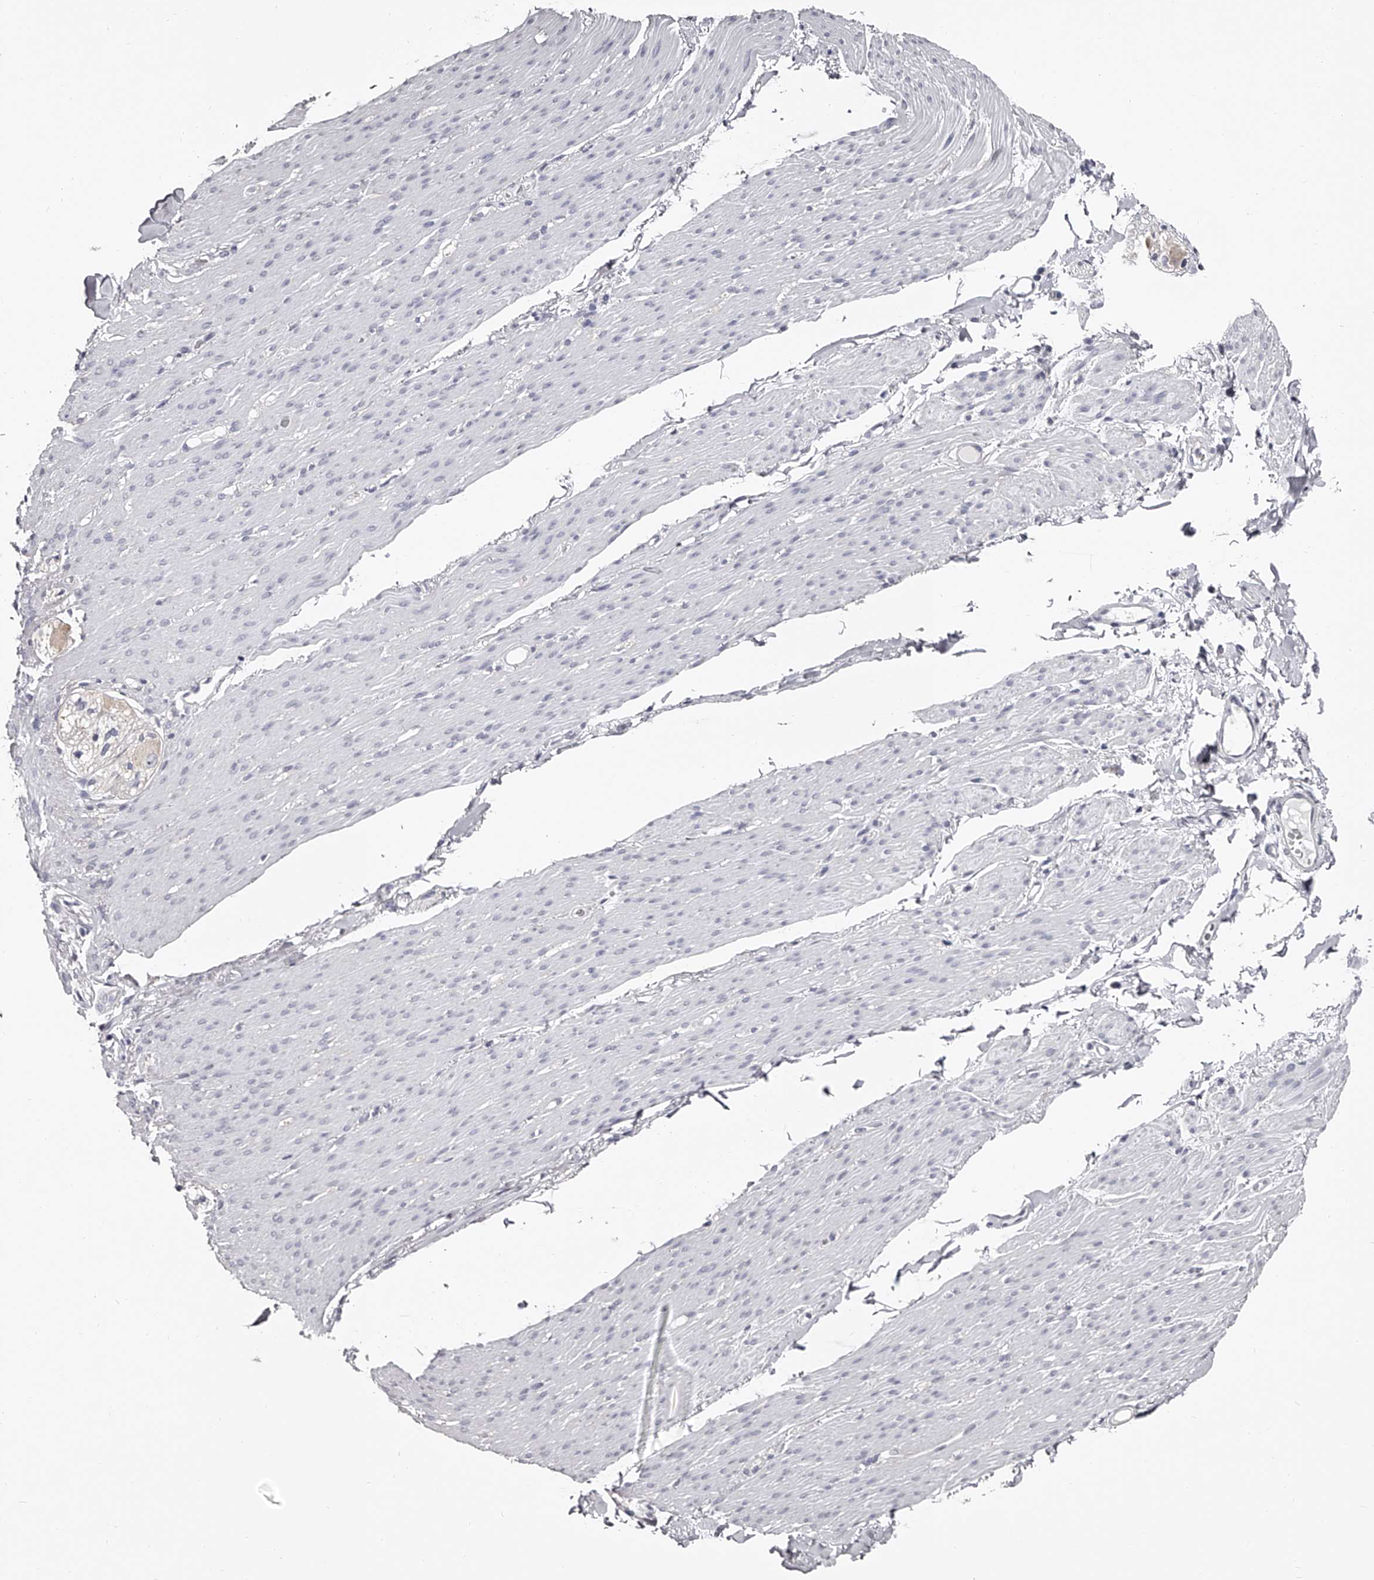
{"staining": {"intensity": "negative", "quantity": "none", "location": "none"}, "tissue": "smooth muscle", "cell_type": "Smooth muscle cells", "image_type": "normal", "snomed": [{"axis": "morphology", "description": "Normal tissue, NOS"}, {"axis": "topography", "description": "Colon"}, {"axis": "topography", "description": "Peripheral nerve tissue"}], "caption": "Smooth muscle cells are negative for brown protein staining in normal smooth muscle.", "gene": "PACSIN1", "patient": {"sex": "female", "age": 61}}